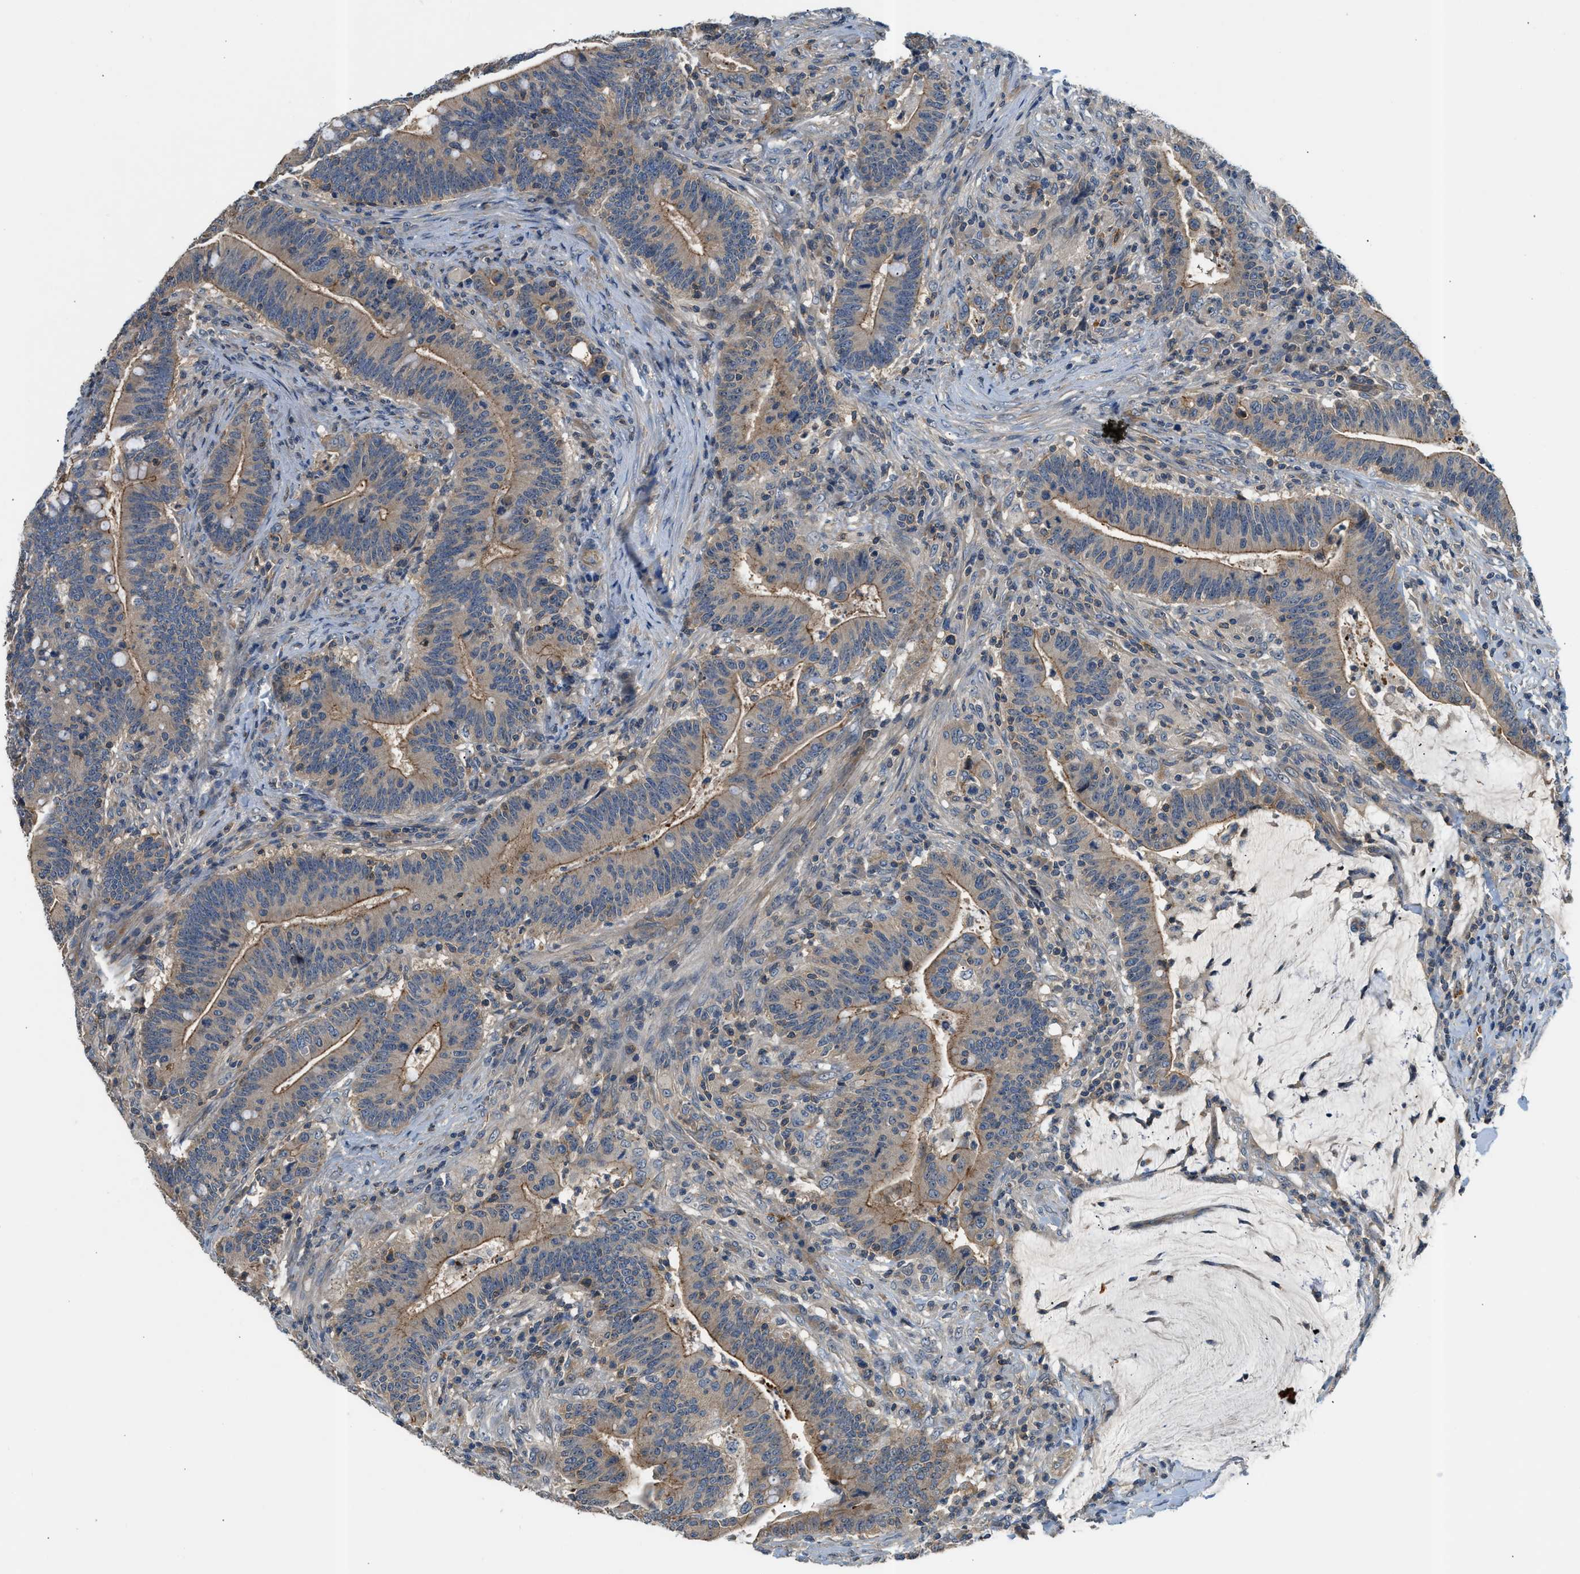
{"staining": {"intensity": "moderate", "quantity": ">75%", "location": "cytoplasmic/membranous"}, "tissue": "colorectal cancer", "cell_type": "Tumor cells", "image_type": "cancer", "snomed": [{"axis": "morphology", "description": "Adenocarcinoma, NOS"}, {"axis": "topography", "description": "Colon"}], "caption": "The photomicrograph exhibits immunohistochemical staining of colorectal cancer. There is moderate cytoplasmic/membranous staining is present in approximately >75% of tumor cells. Nuclei are stained in blue.", "gene": "CBLB", "patient": {"sex": "female", "age": 66}}